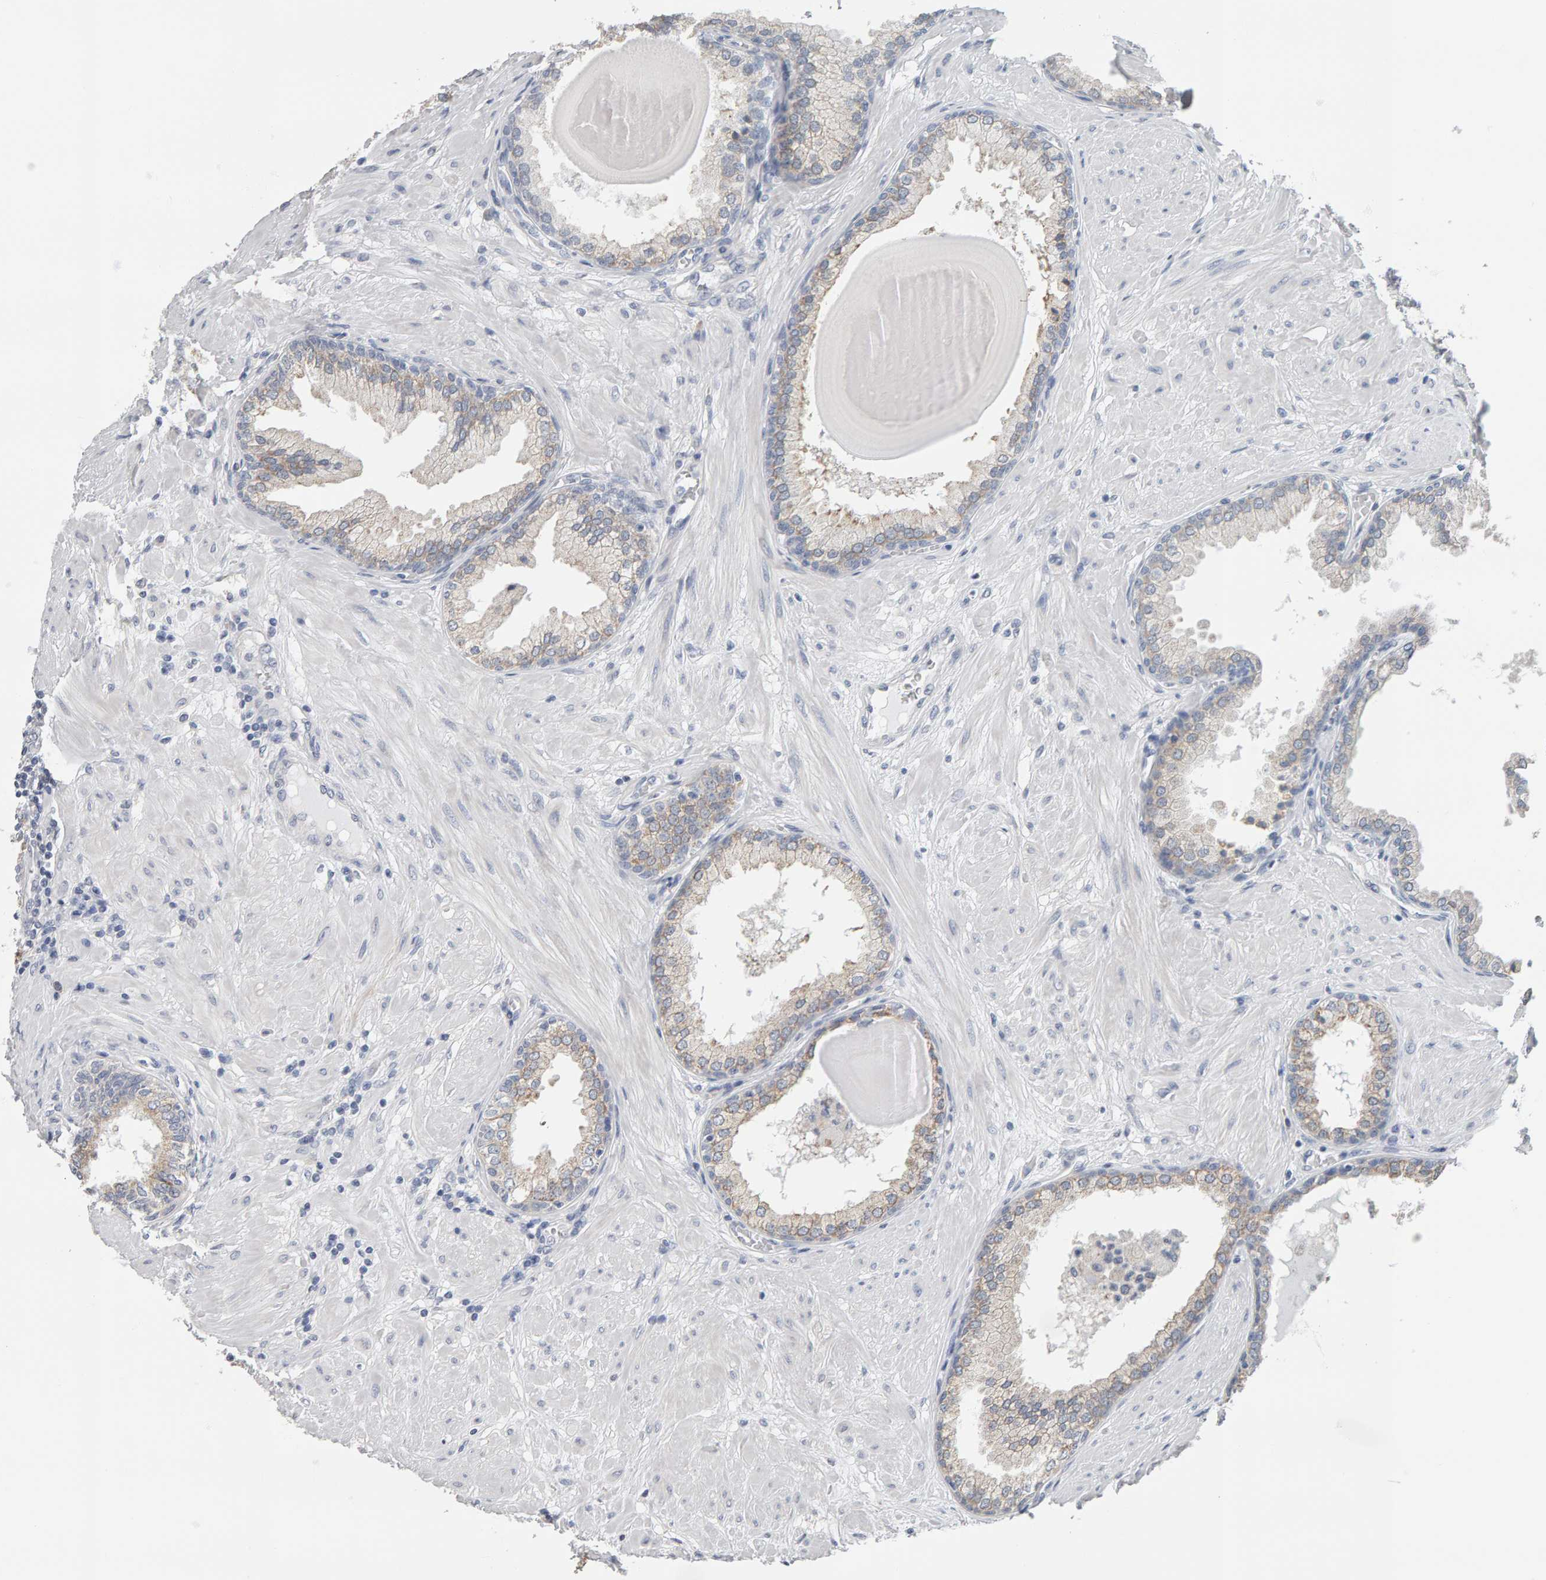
{"staining": {"intensity": "weak", "quantity": "25%-75%", "location": "cytoplasmic/membranous"}, "tissue": "prostate", "cell_type": "Glandular cells", "image_type": "normal", "snomed": [{"axis": "morphology", "description": "Normal tissue, NOS"}, {"axis": "topography", "description": "Prostate"}], "caption": "The photomicrograph demonstrates staining of normal prostate, revealing weak cytoplasmic/membranous protein positivity (brown color) within glandular cells.", "gene": "ADHFE1", "patient": {"sex": "male", "age": 51}}